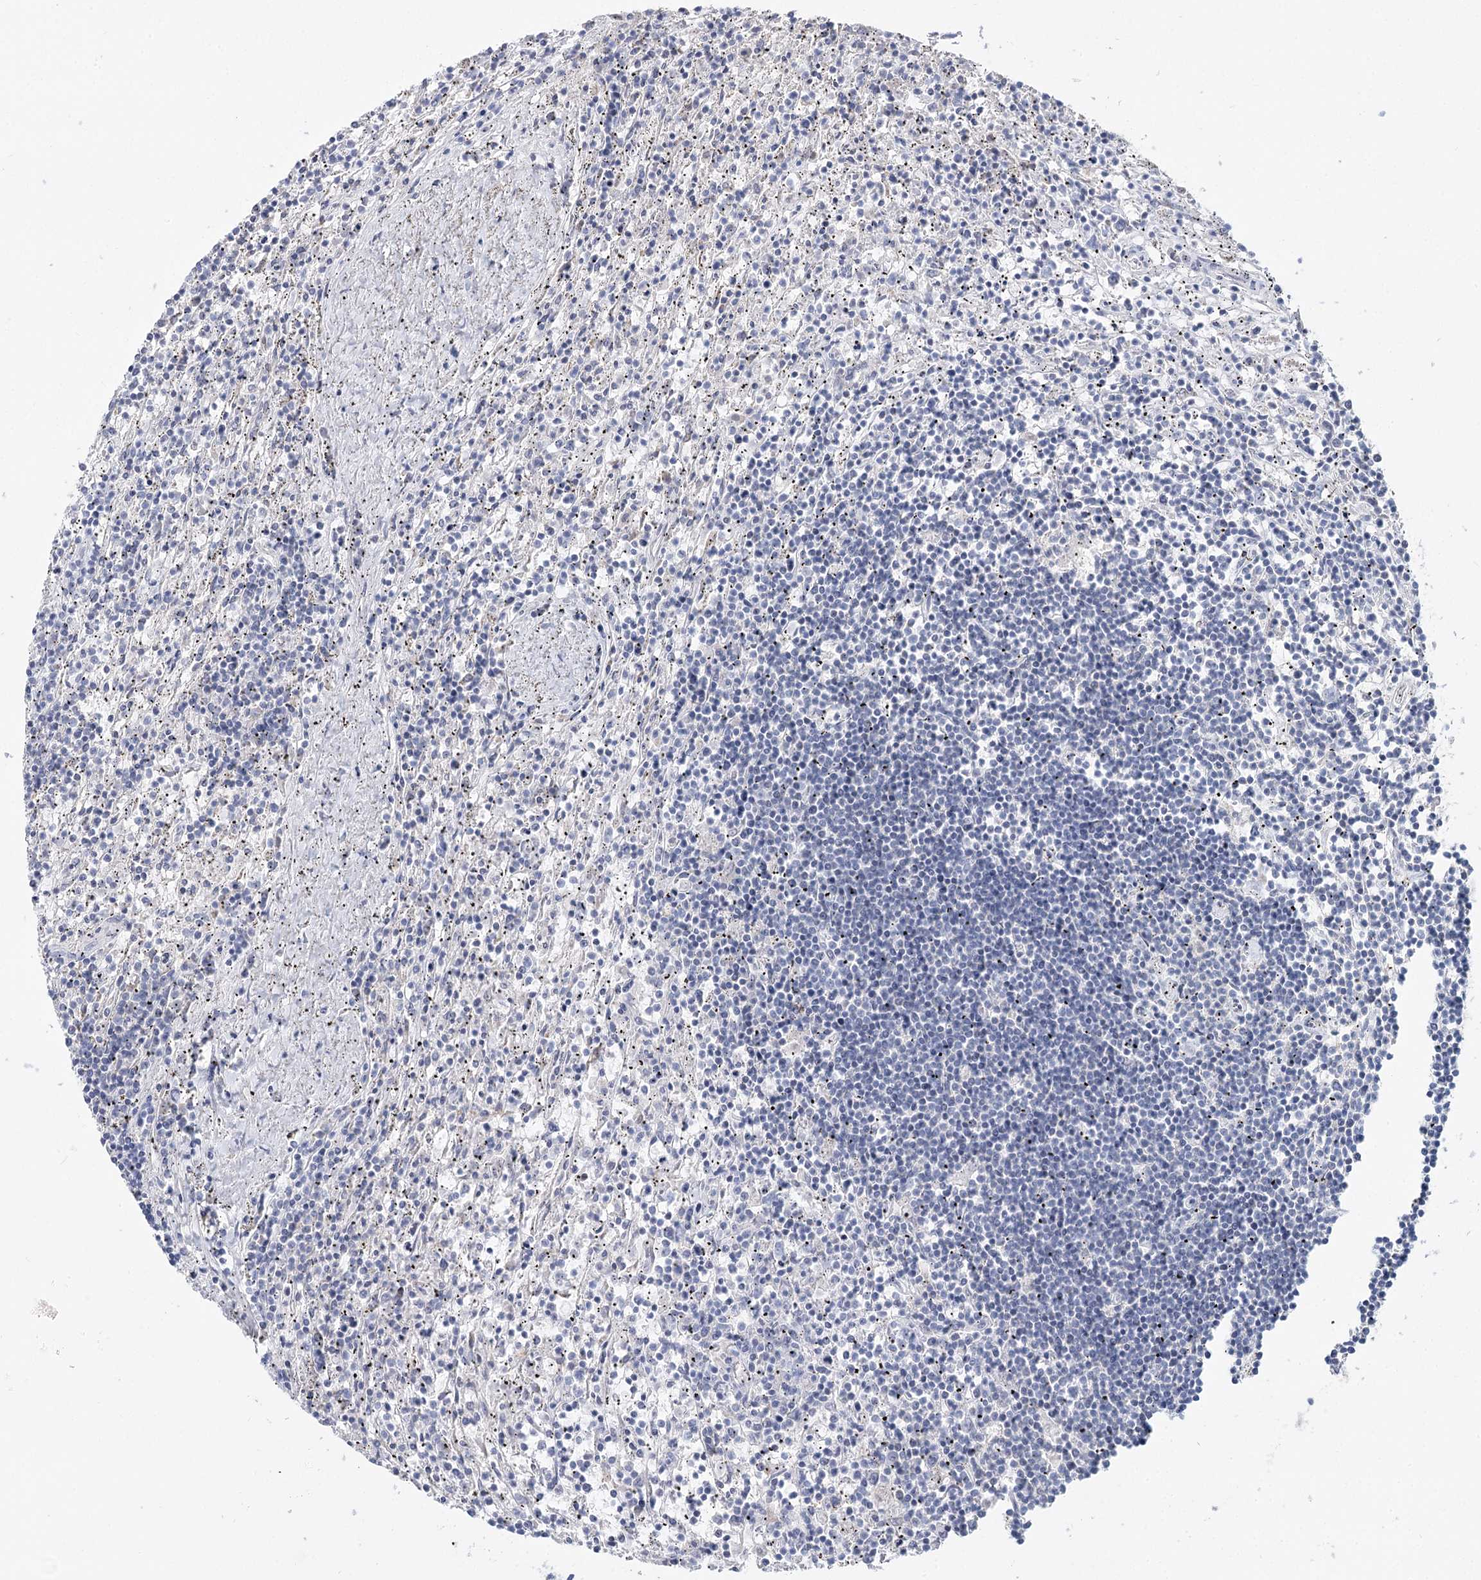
{"staining": {"intensity": "negative", "quantity": "none", "location": "none"}, "tissue": "lymphoma", "cell_type": "Tumor cells", "image_type": "cancer", "snomed": [{"axis": "morphology", "description": "Malignant lymphoma, non-Hodgkin's type, Low grade"}, {"axis": "topography", "description": "Spleen"}], "caption": "Immunohistochemistry of lymphoma demonstrates no expression in tumor cells. The staining is performed using DAB (3,3'-diaminobenzidine) brown chromogen with nuclei counter-stained in using hematoxylin.", "gene": "ARHGAP44", "patient": {"sex": "male", "age": 76}}